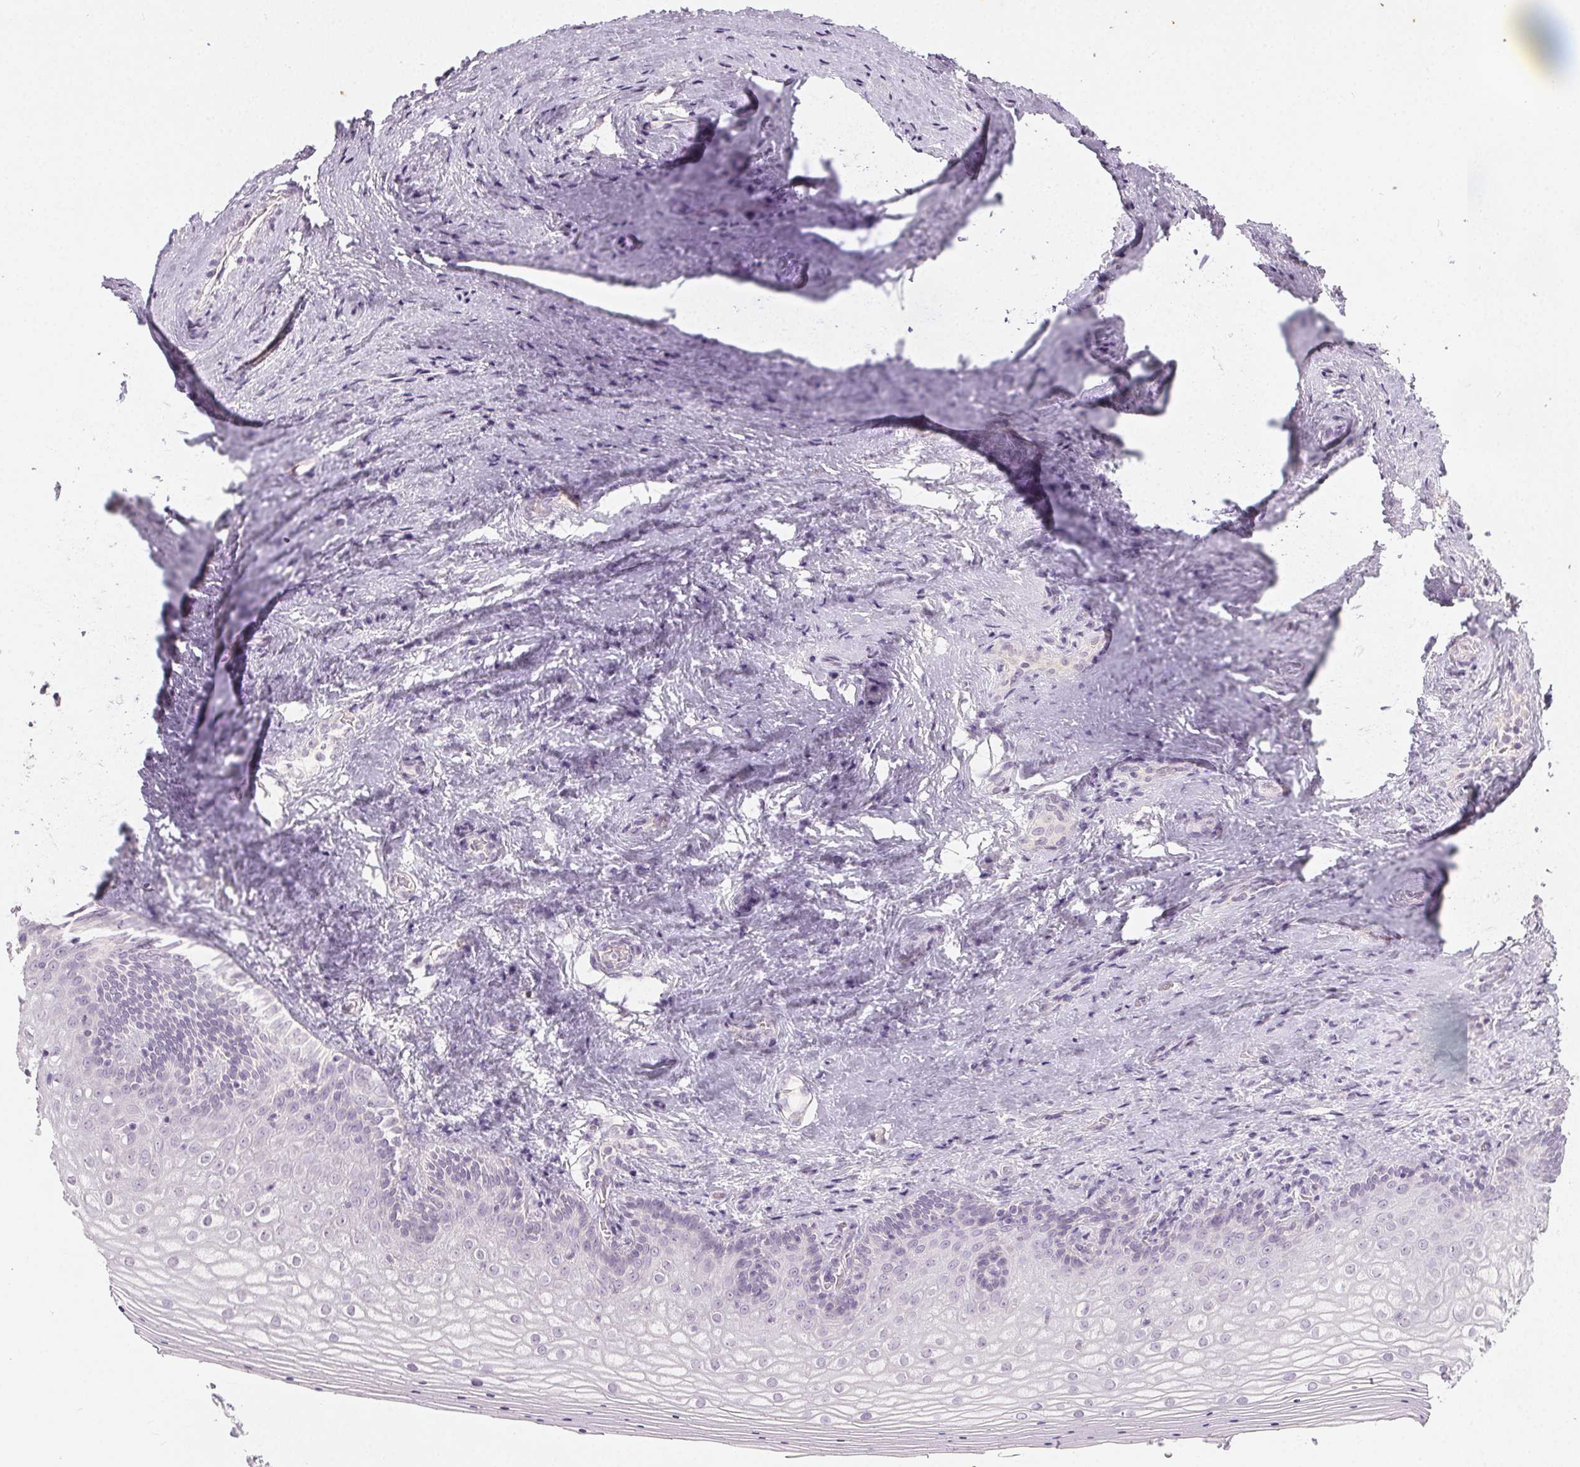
{"staining": {"intensity": "negative", "quantity": "none", "location": "none"}, "tissue": "vagina", "cell_type": "Squamous epithelial cells", "image_type": "normal", "snomed": [{"axis": "morphology", "description": "Normal tissue, NOS"}, {"axis": "topography", "description": "Vagina"}], "caption": "Immunohistochemistry (IHC) histopathology image of unremarkable vagina: vagina stained with DAB (3,3'-diaminobenzidine) shows no significant protein positivity in squamous epithelial cells.", "gene": "CLTRN", "patient": {"sex": "female", "age": 42}}